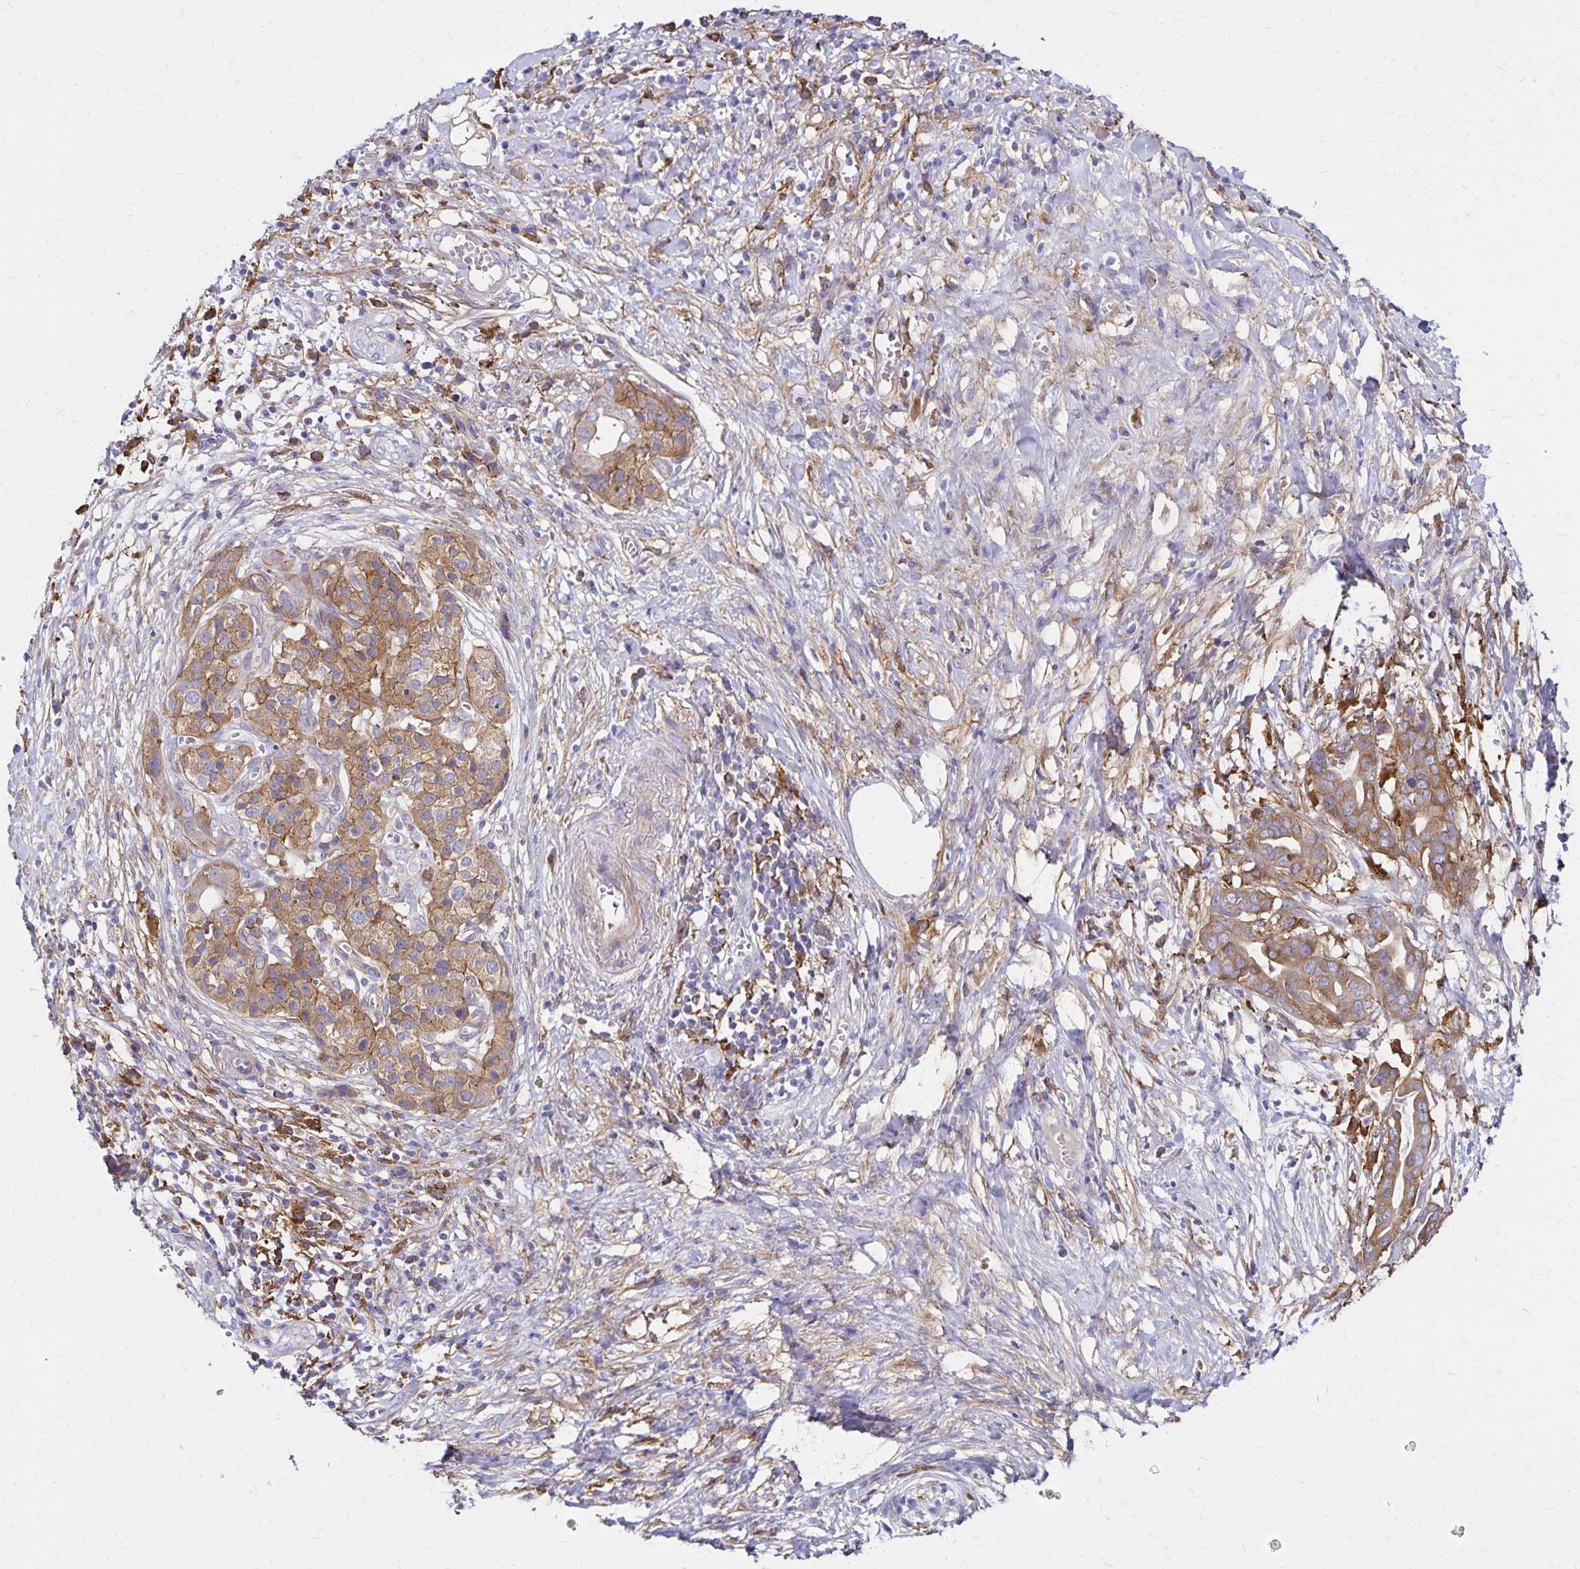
{"staining": {"intensity": "moderate", "quantity": ">75%", "location": "cytoplasmic/membranous"}, "tissue": "pancreatic cancer", "cell_type": "Tumor cells", "image_type": "cancer", "snomed": [{"axis": "morphology", "description": "Adenocarcinoma, NOS"}, {"axis": "topography", "description": "Pancreas"}], "caption": "Protein expression analysis of adenocarcinoma (pancreatic) displays moderate cytoplasmic/membranous positivity in approximately >75% of tumor cells. Immunohistochemistry (ihc) stains the protein of interest in brown and the nuclei are stained blue.", "gene": "TNS3", "patient": {"sex": "male", "age": 61}}